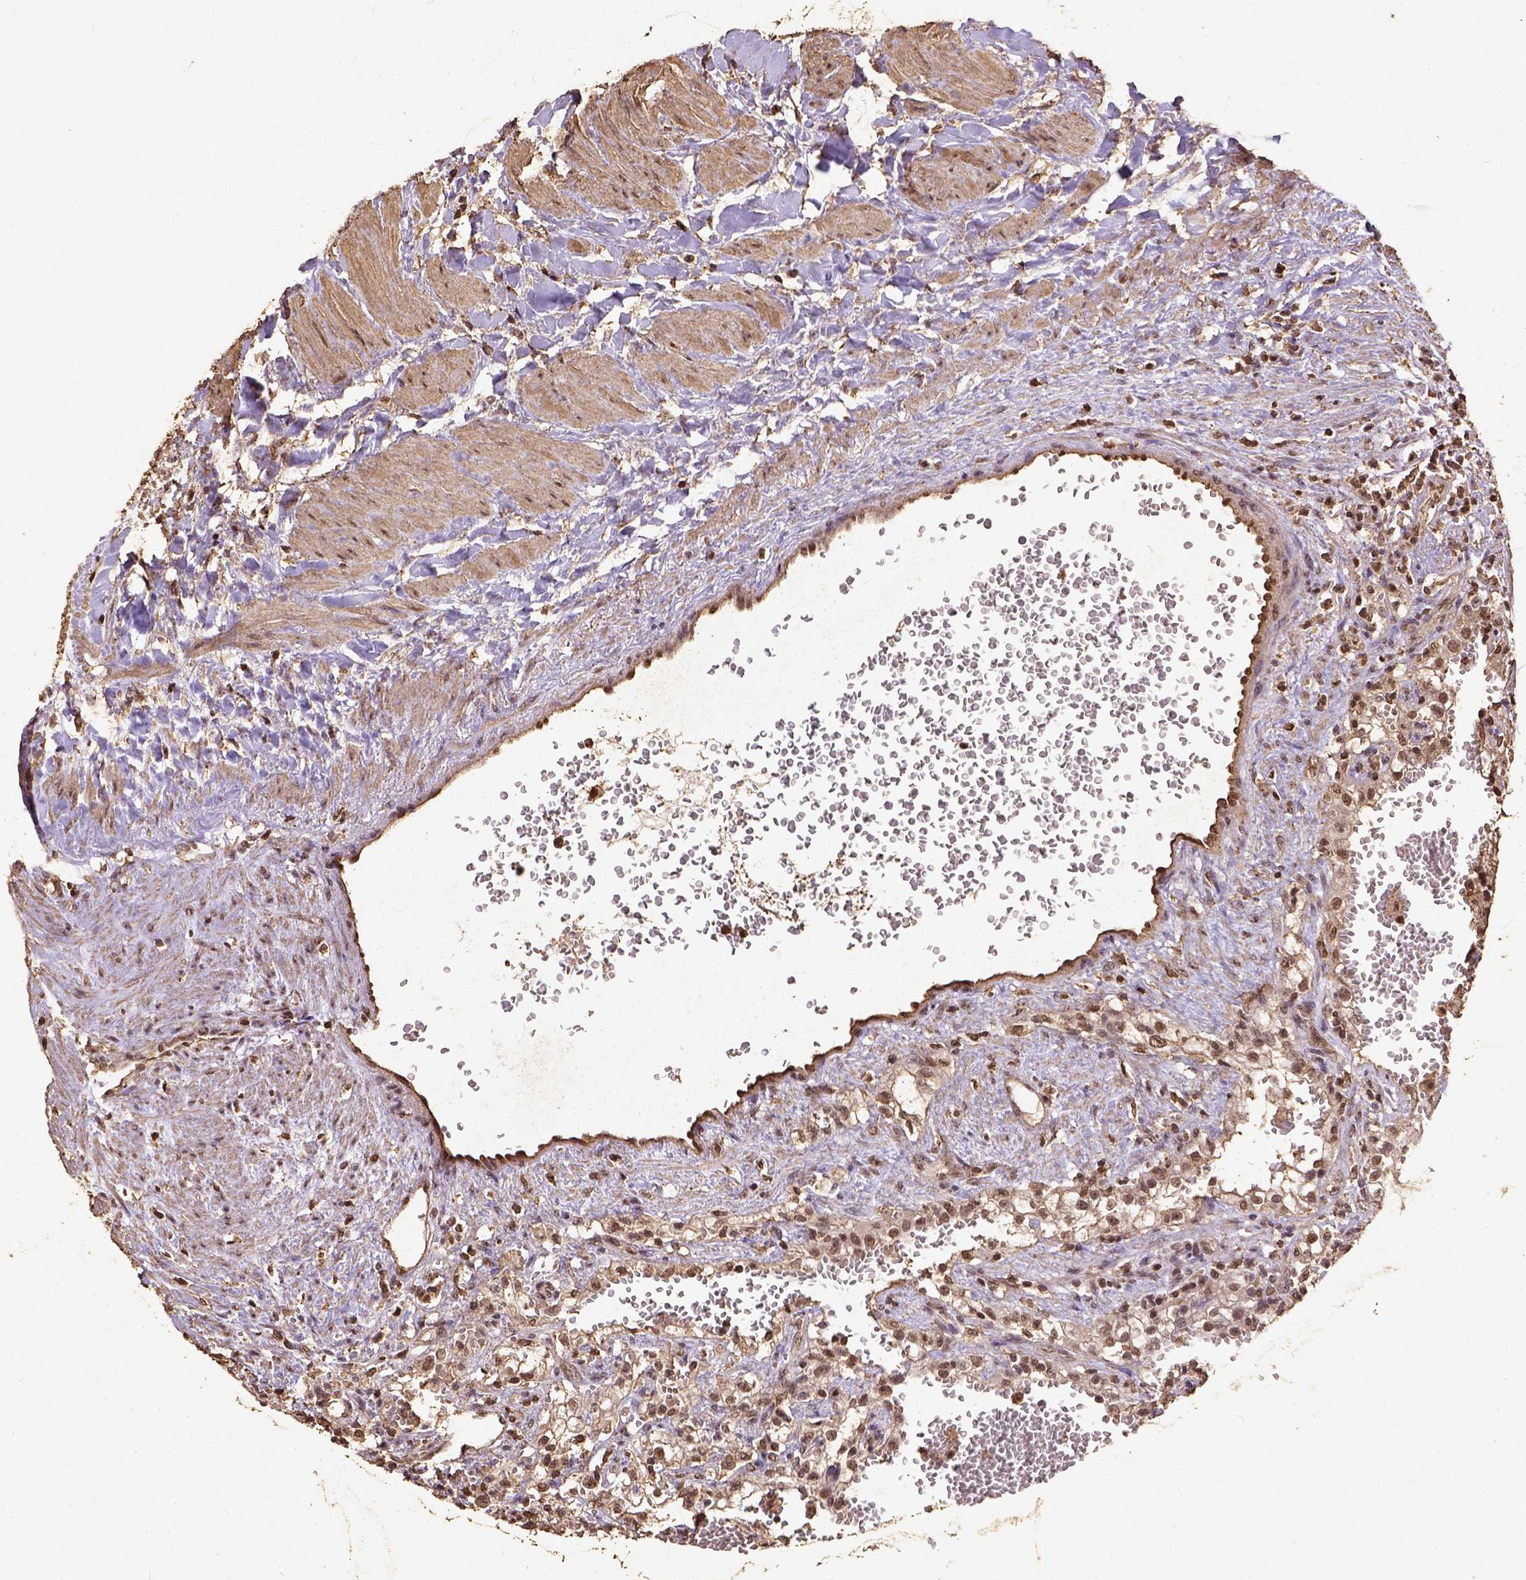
{"staining": {"intensity": "moderate", "quantity": ">75%", "location": "nuclear"}, "tissue": "renal cancer", "cell_type": "Tumor cells", "image_type": "cancer", "snomed": [{"axis": "morphology", "description": "Adenocarcinoma, NOS"}, {"axis": "topography", "description": "Kidney"}], "caption": "Human renal cancer (adenocarcinoma) stained with a protein marker demonstrates moderate staining in tumor cells.", "gene": "NACC1", "patient": {"sex": "female", "age": 74}}